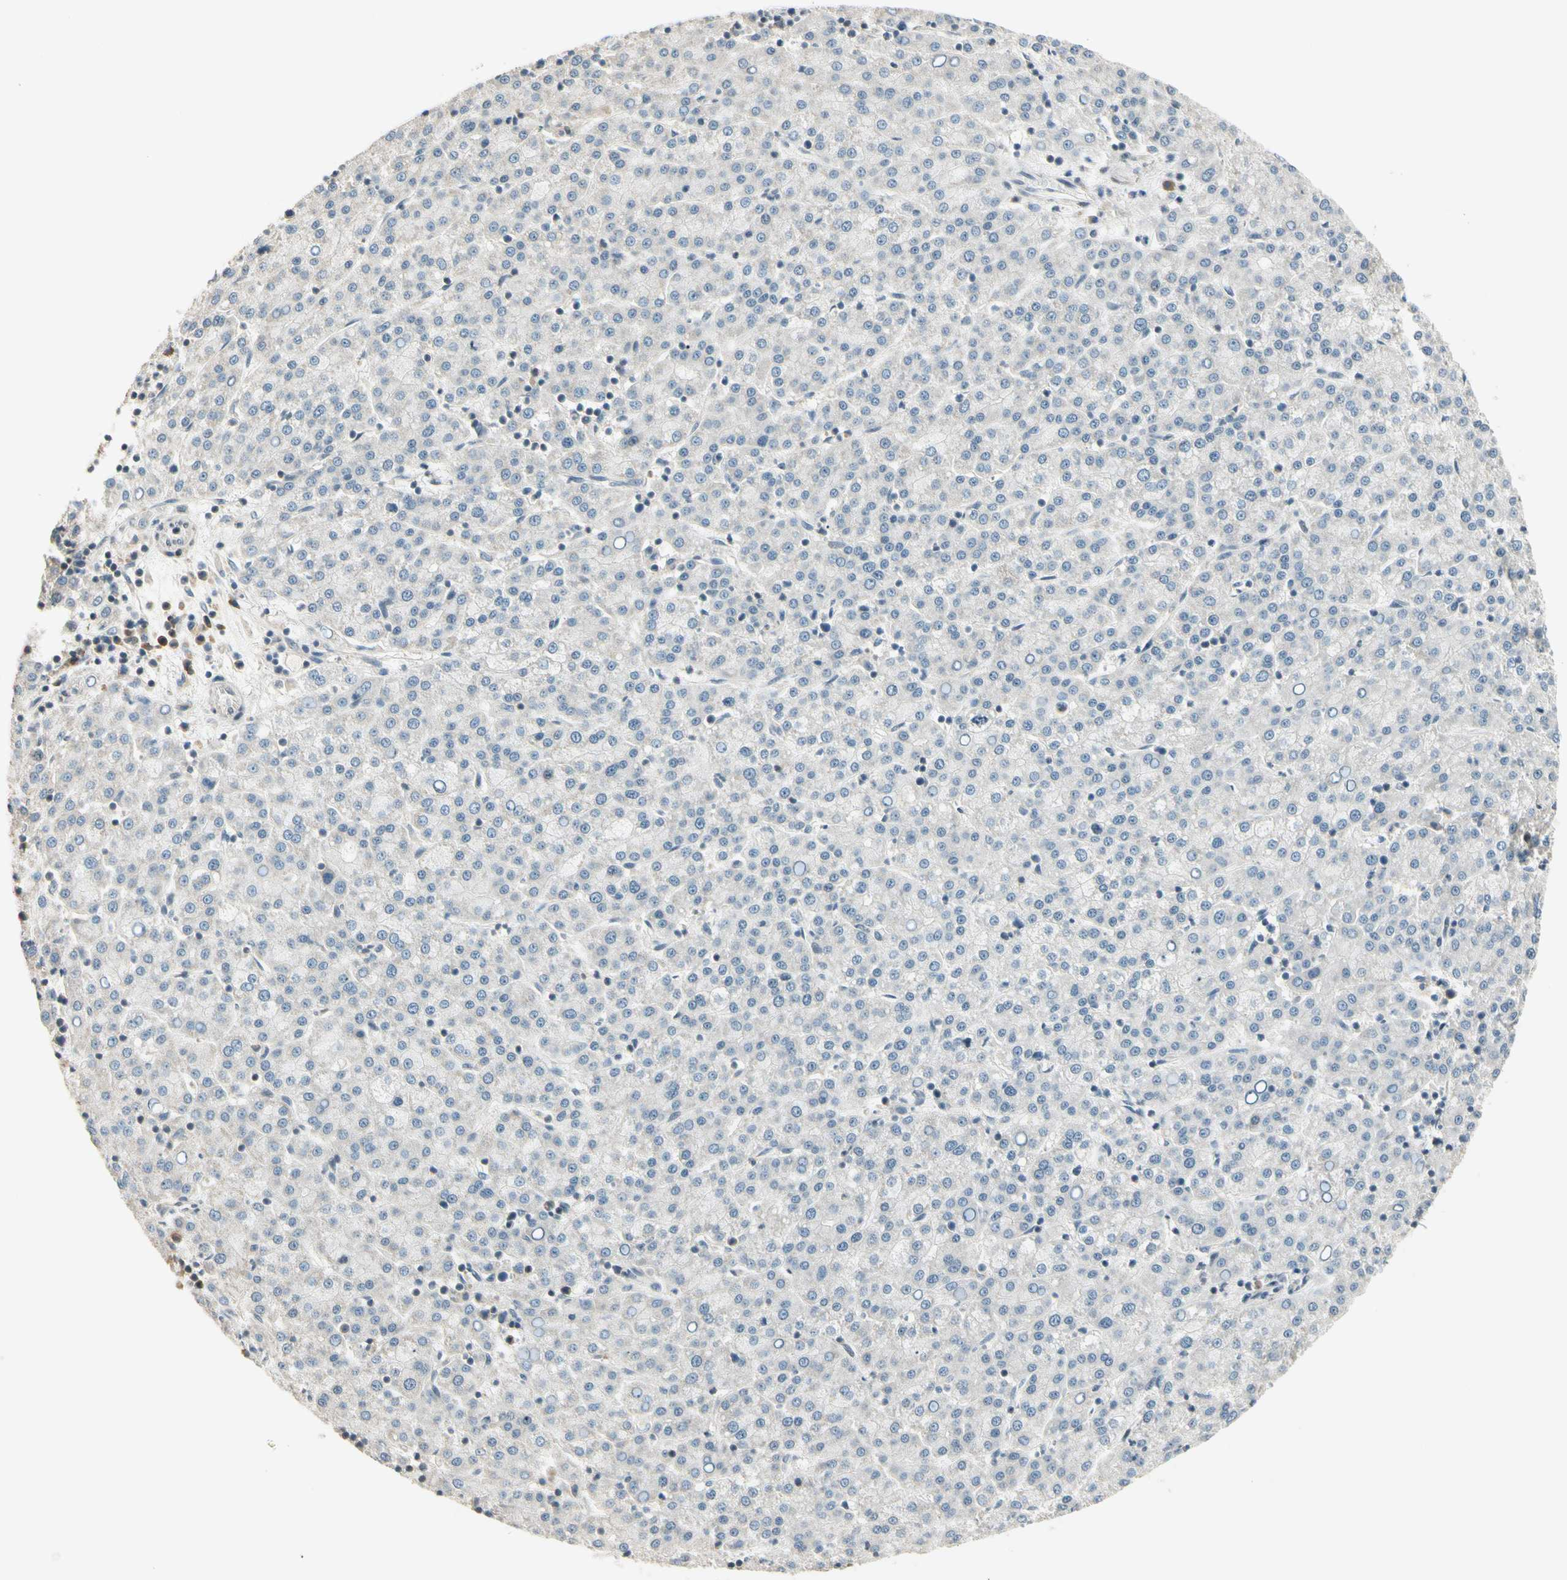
{"staining": {"intensity": "weak", "quantity": "<25%", "location": "cytoplasmic/membranous"}, "tissue": "liver cancer", "cell_type": "Tumor cells", "image_type": "cancer", "snomed": [{"axis": "morphology", "description": "Carcinoma, Hepatocellular, NOS"}, {"axis": "topography", "description": "Liver"}], "caption": "Protein analysis of liver cancer exhibits no significant positivity in tumor cells.", "gene": "ZSCAN12", "patient": {"sex": "female", "age": 58}}